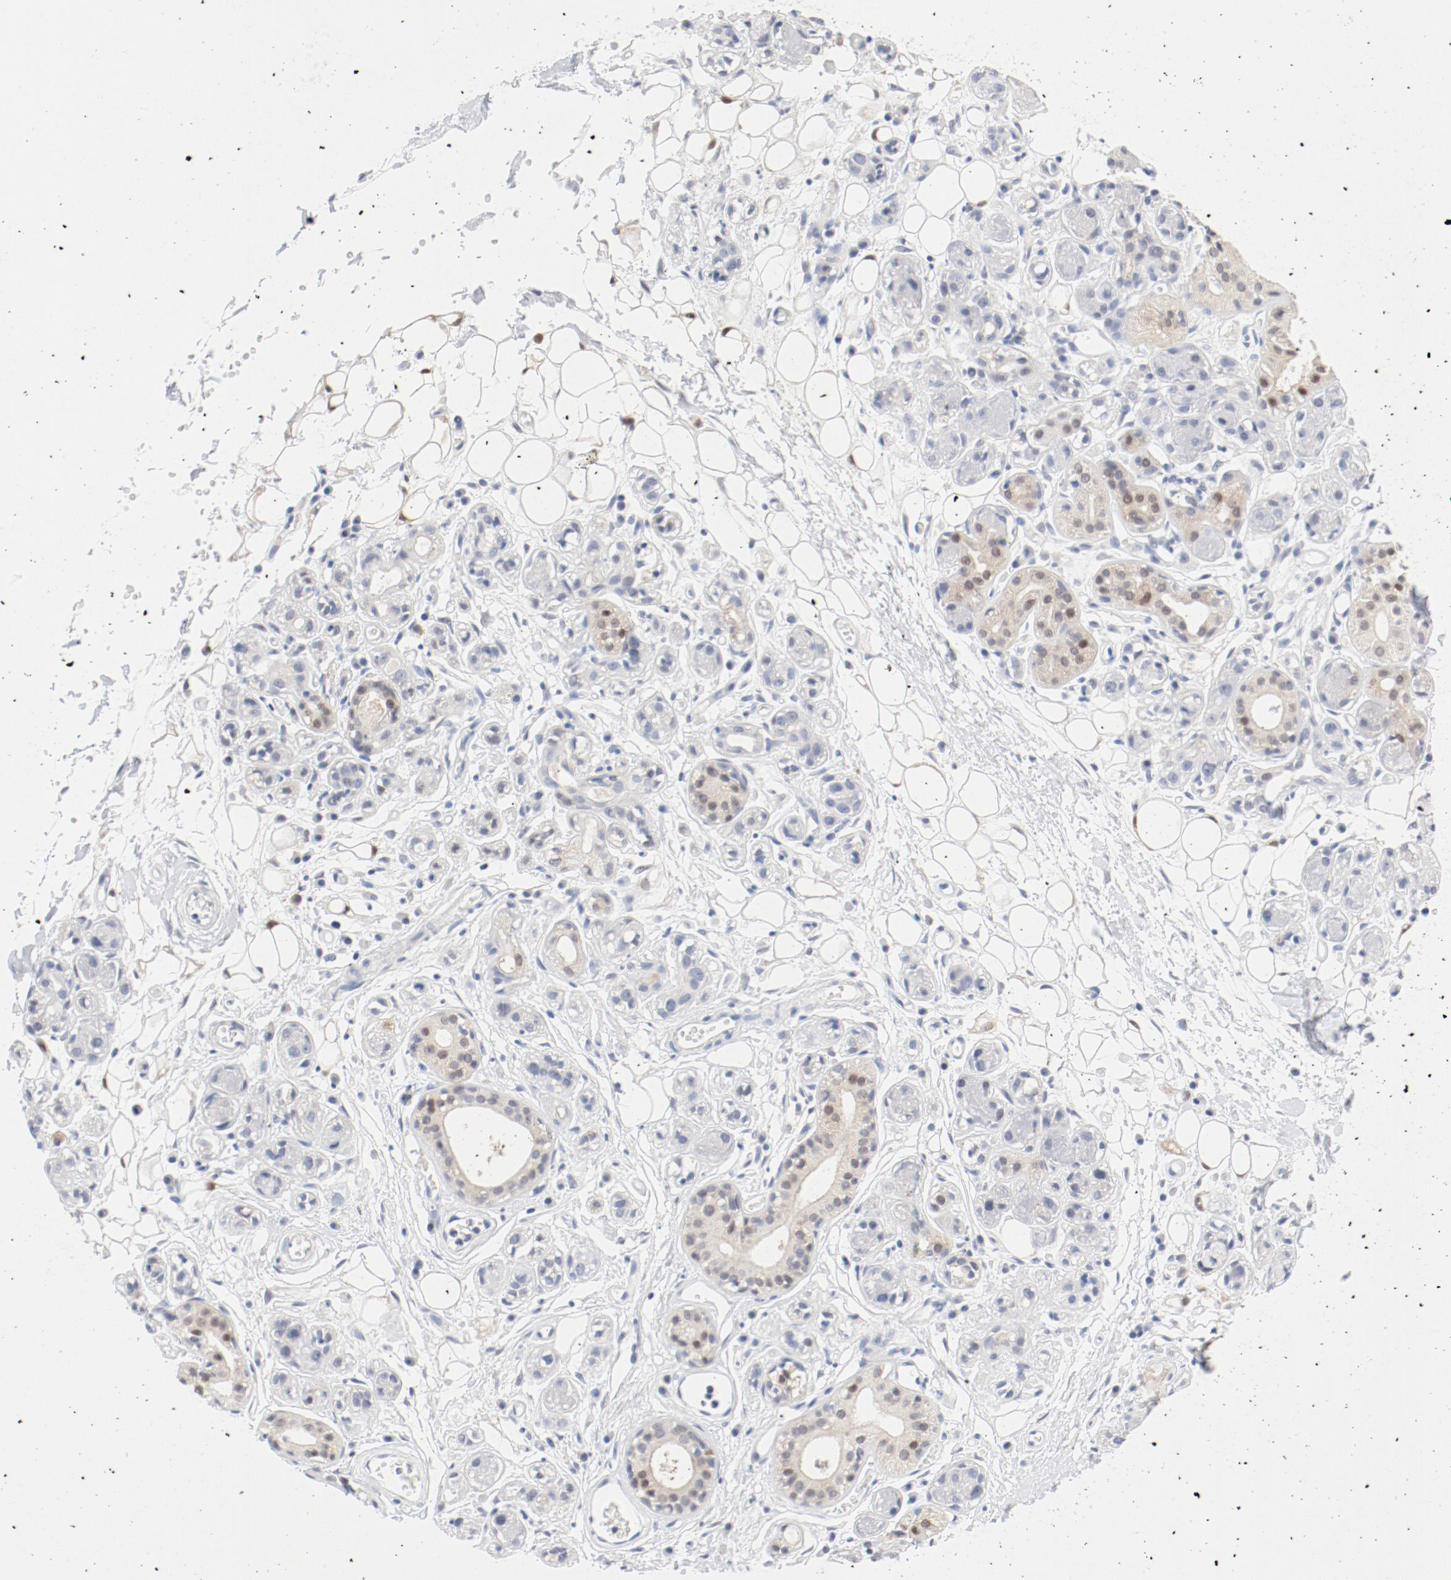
{"staining": {"intensity": "weak", "quantity": "<25%", "location": "cytoplasmic/membranous"}, "tissue": "salivary gland", "cell_type": "Glandular cells", "image_type": "normal", "snomed": [{"axis": "morphology", "description": "Normal tissue, NOS"}, {"axis": "topography", "description": "Salivary gland"}], "caption": "Benign salivary gland was stained to show a protein in brown. There is no significant expression in glandular cells.", "gene": "PGM1", "patient": {"sex": "male", "age": 54}}